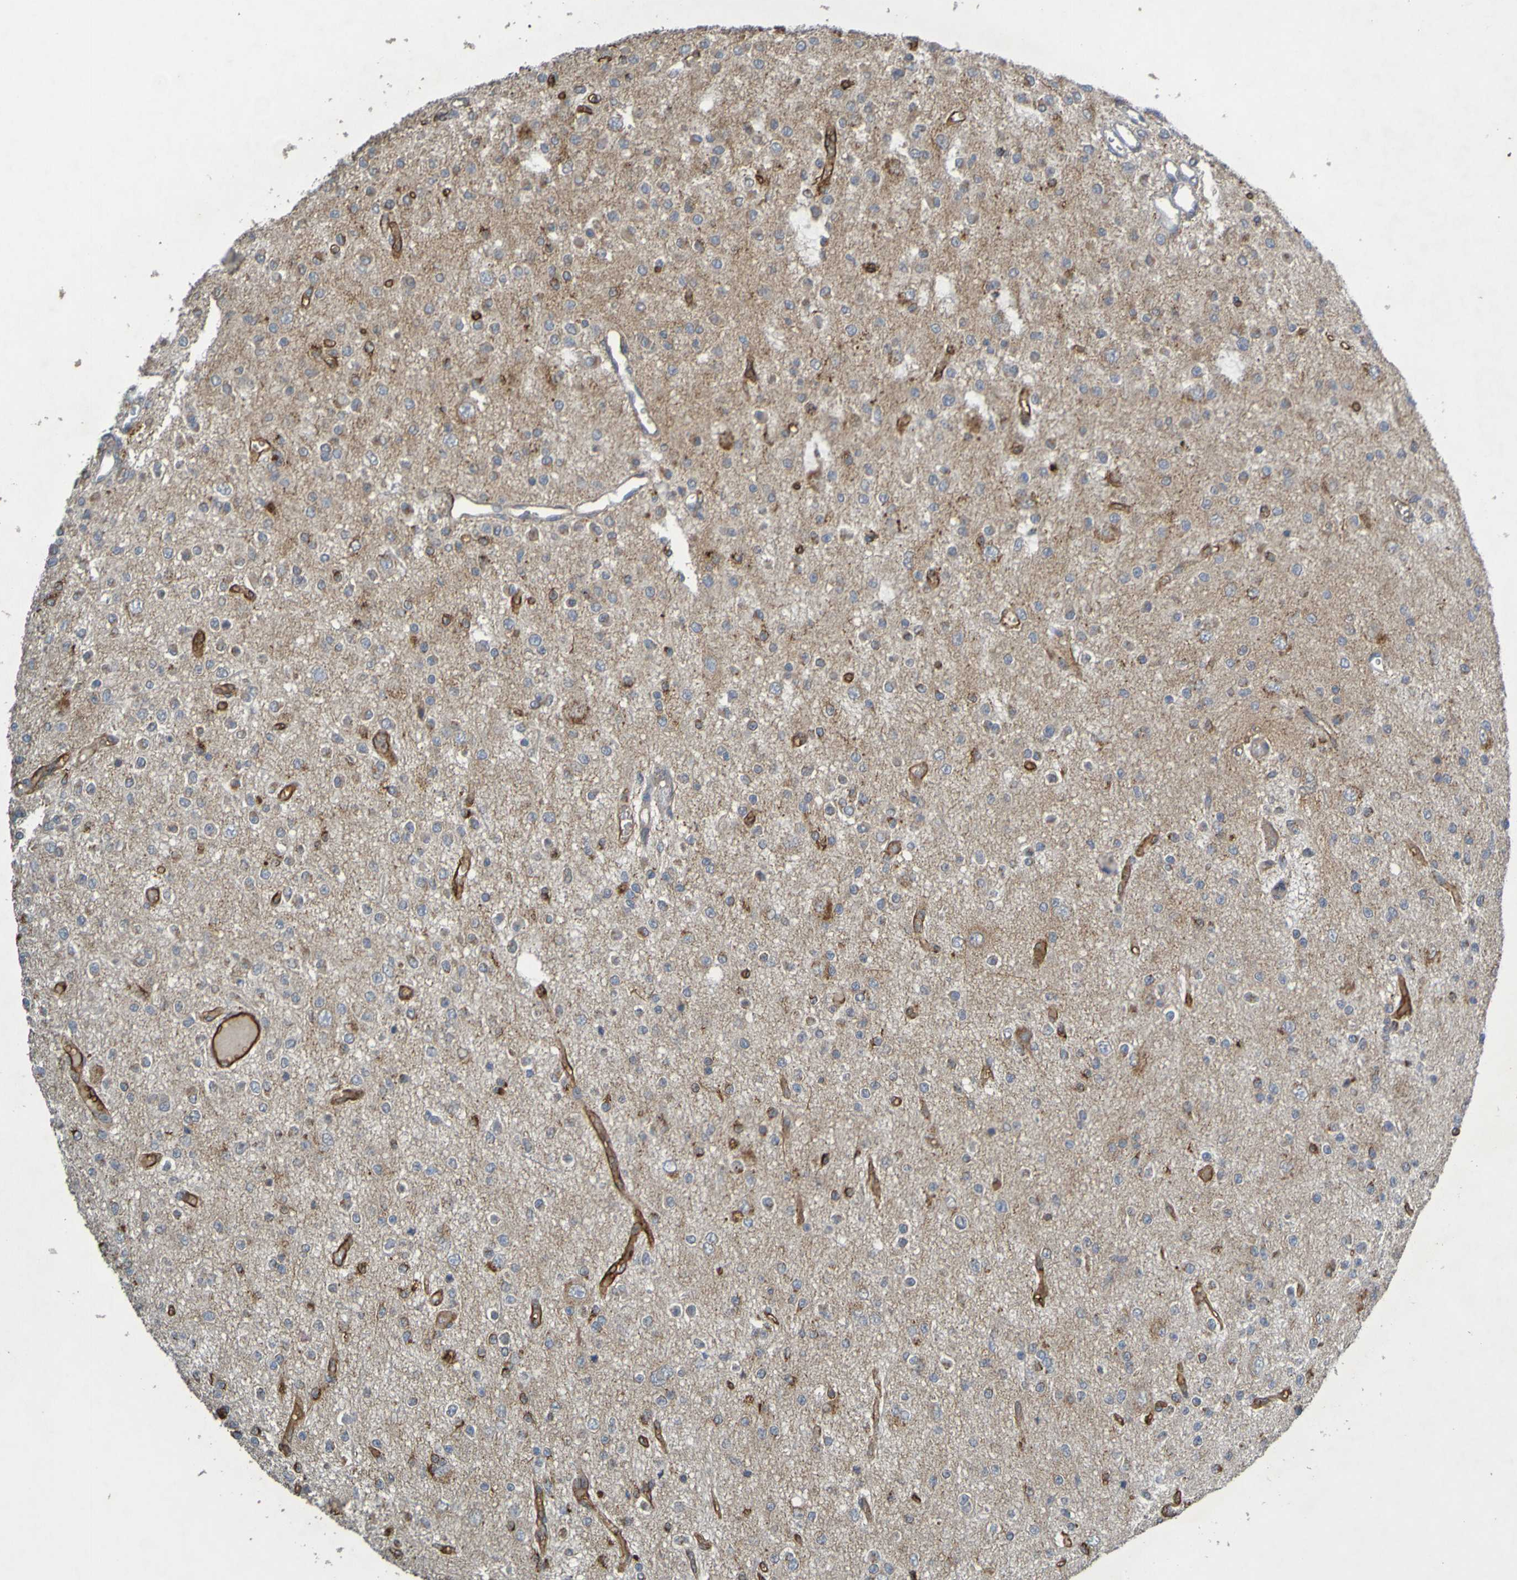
{"staining": {"intensity": "moderate", "quantity": "25%-75%", "location": "cytoplasmic/membranous"}, "tissue": "glioma", "cell_type": "Tumor cells", "image_type": "cancer", "snomed": [{"axis": "morphology", "description": "Glioma, malignant, Low grade"}, {"axis": "topography", "description": "Brain"}], "caption": "Immunohistochemical staining of human malignant low-grade glioma reveals moderate cytoplasmic/membranous protein positivity in about 25%-75% of tumor cells.", "gene": "B3GAT2", "patient": {"sex": "male", "age": 38}}